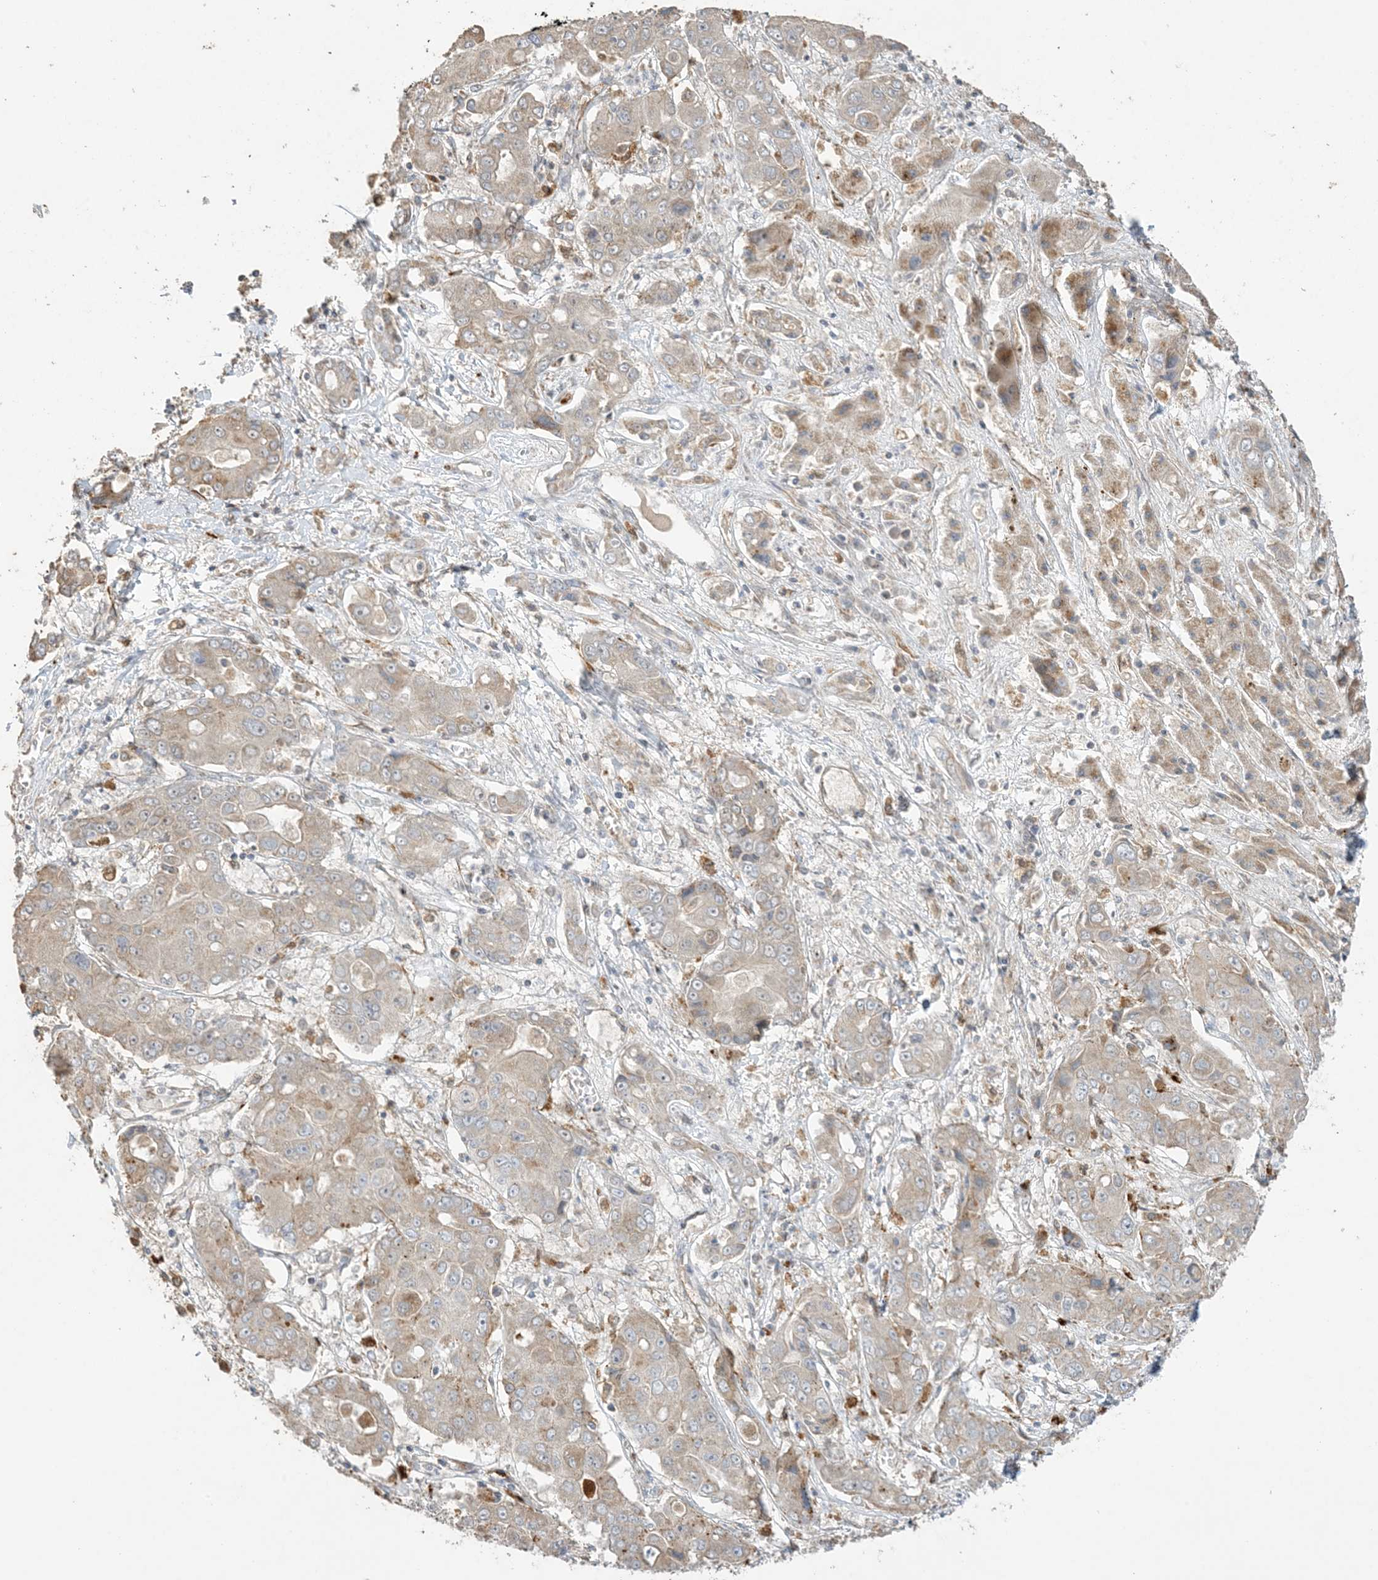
{"staining": {"intensity": "weak", "quantity": "25%-75%", "location": "cytoplasmic/membranous"}, "tissue": "liver cancer", "cell_type": "Tumor cells", "image_type": "cancer", "snomed": [{"axis": "morphology", "description": "Cholangiocarcinoma"}, {"axis": "topography", "description": "Liver"}], "caption": "DAB (3,3'-diaminobenzidine) immunohistochemical staining of human liver cancer (cholangiocarcinoma) demonstrates weak cytoplasmic/membranous protein expression in about 25%-75% of tumor cells.", "gene": "AGA", "patient": {"sex": "male", "age": 67}}